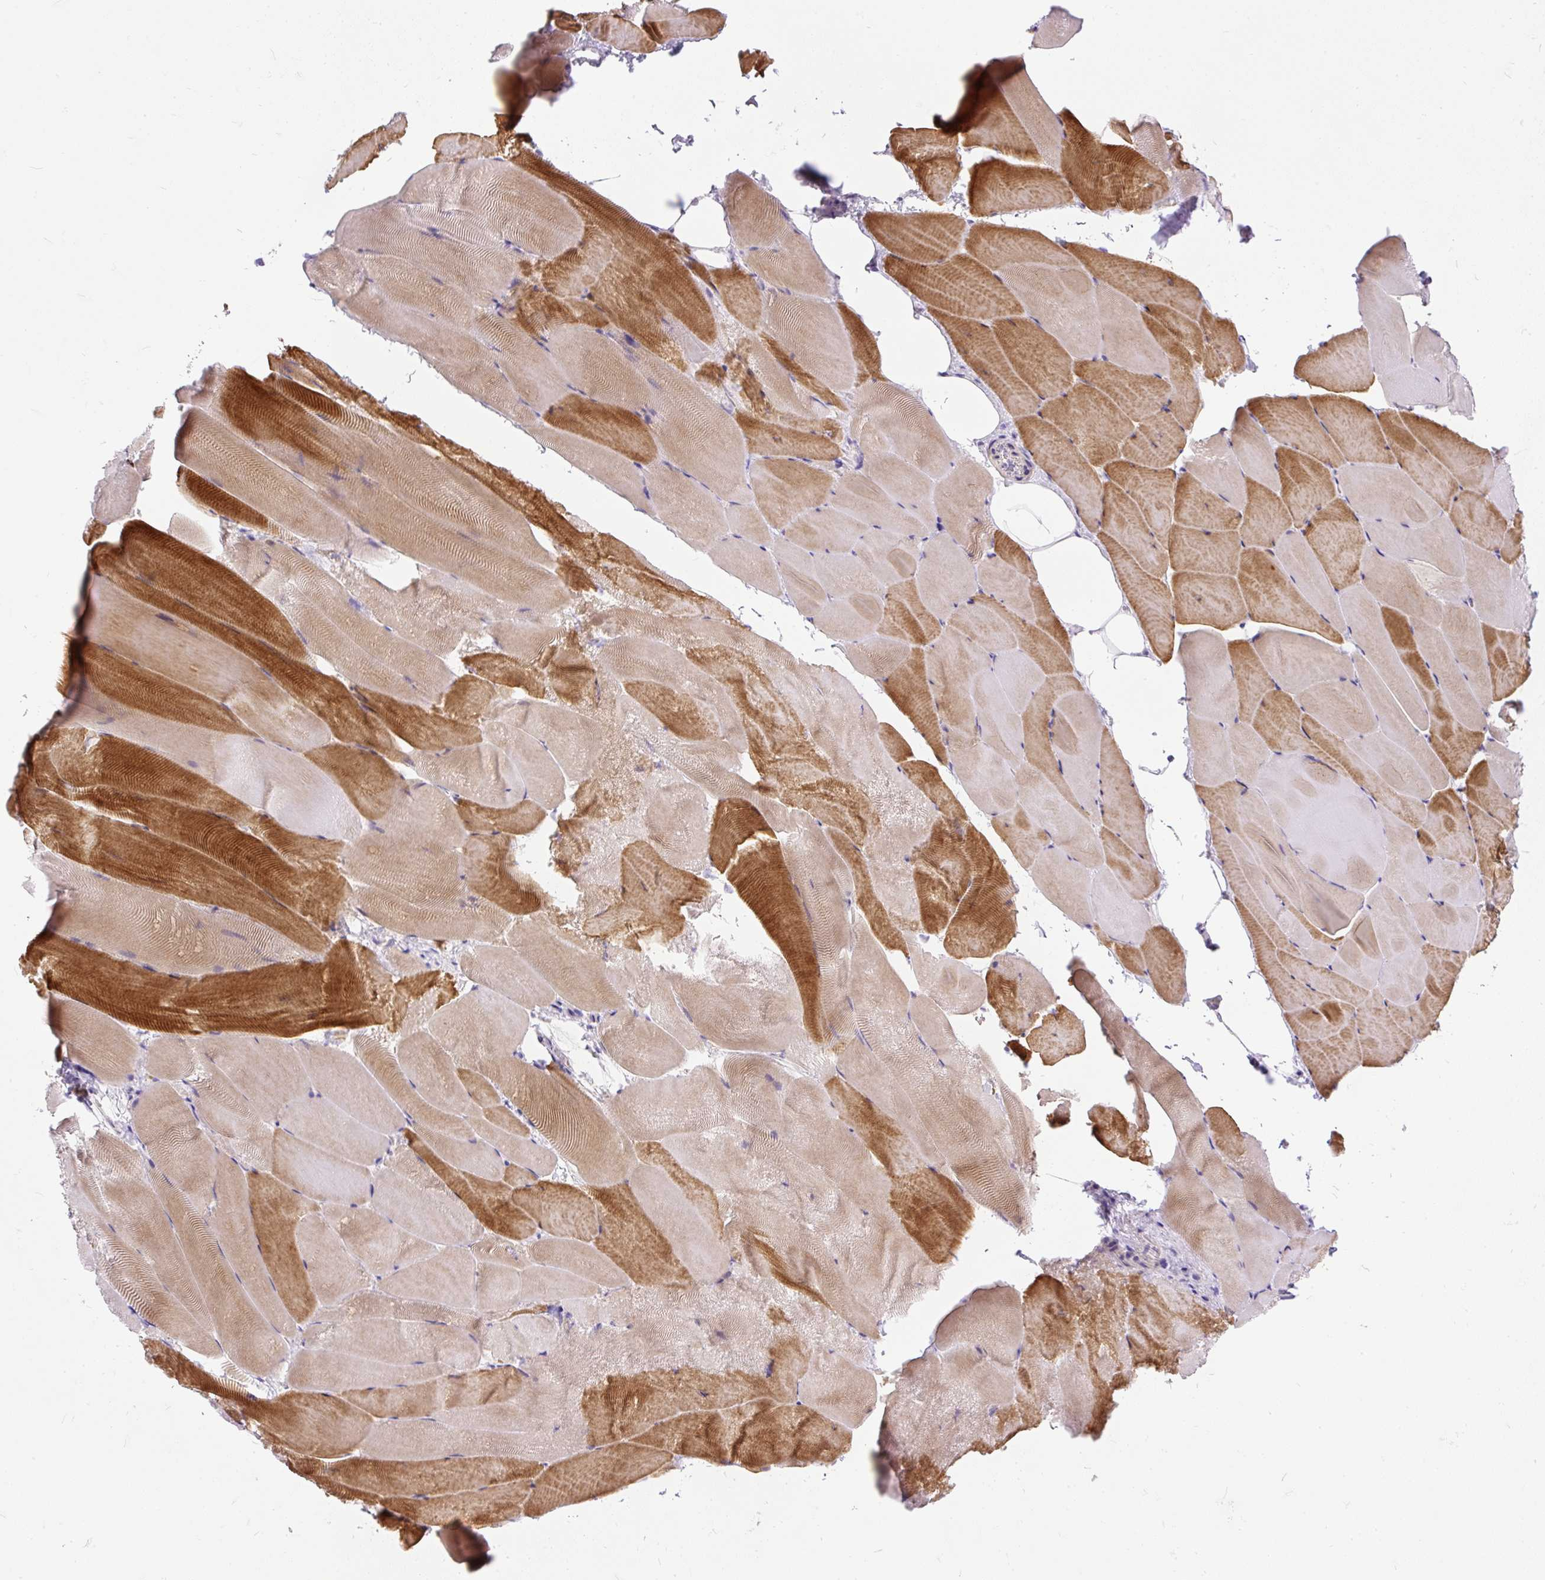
{"staining": {"intensity": "strong", "quantity": "25%-75%", "location": "cytoplasmic/membranous"}, "tissue": "skeletal muscle", "cell_type": "Myocytes", "image_type": "normal", "snomed": [{"axis": "morphology", "description": "Normal tissue, NOS"}, {"axis": "topography", "description": "Skeletal muscle"}], "caption": "Unremarkable skeletal muscle exhibits strong cytoplasmic/membranous staining in about 25%-75% of myocytes, visualized by immunohistochemistry.", "gene": "KRTAP20", "patient": {"sex": "female", "age": 64}}